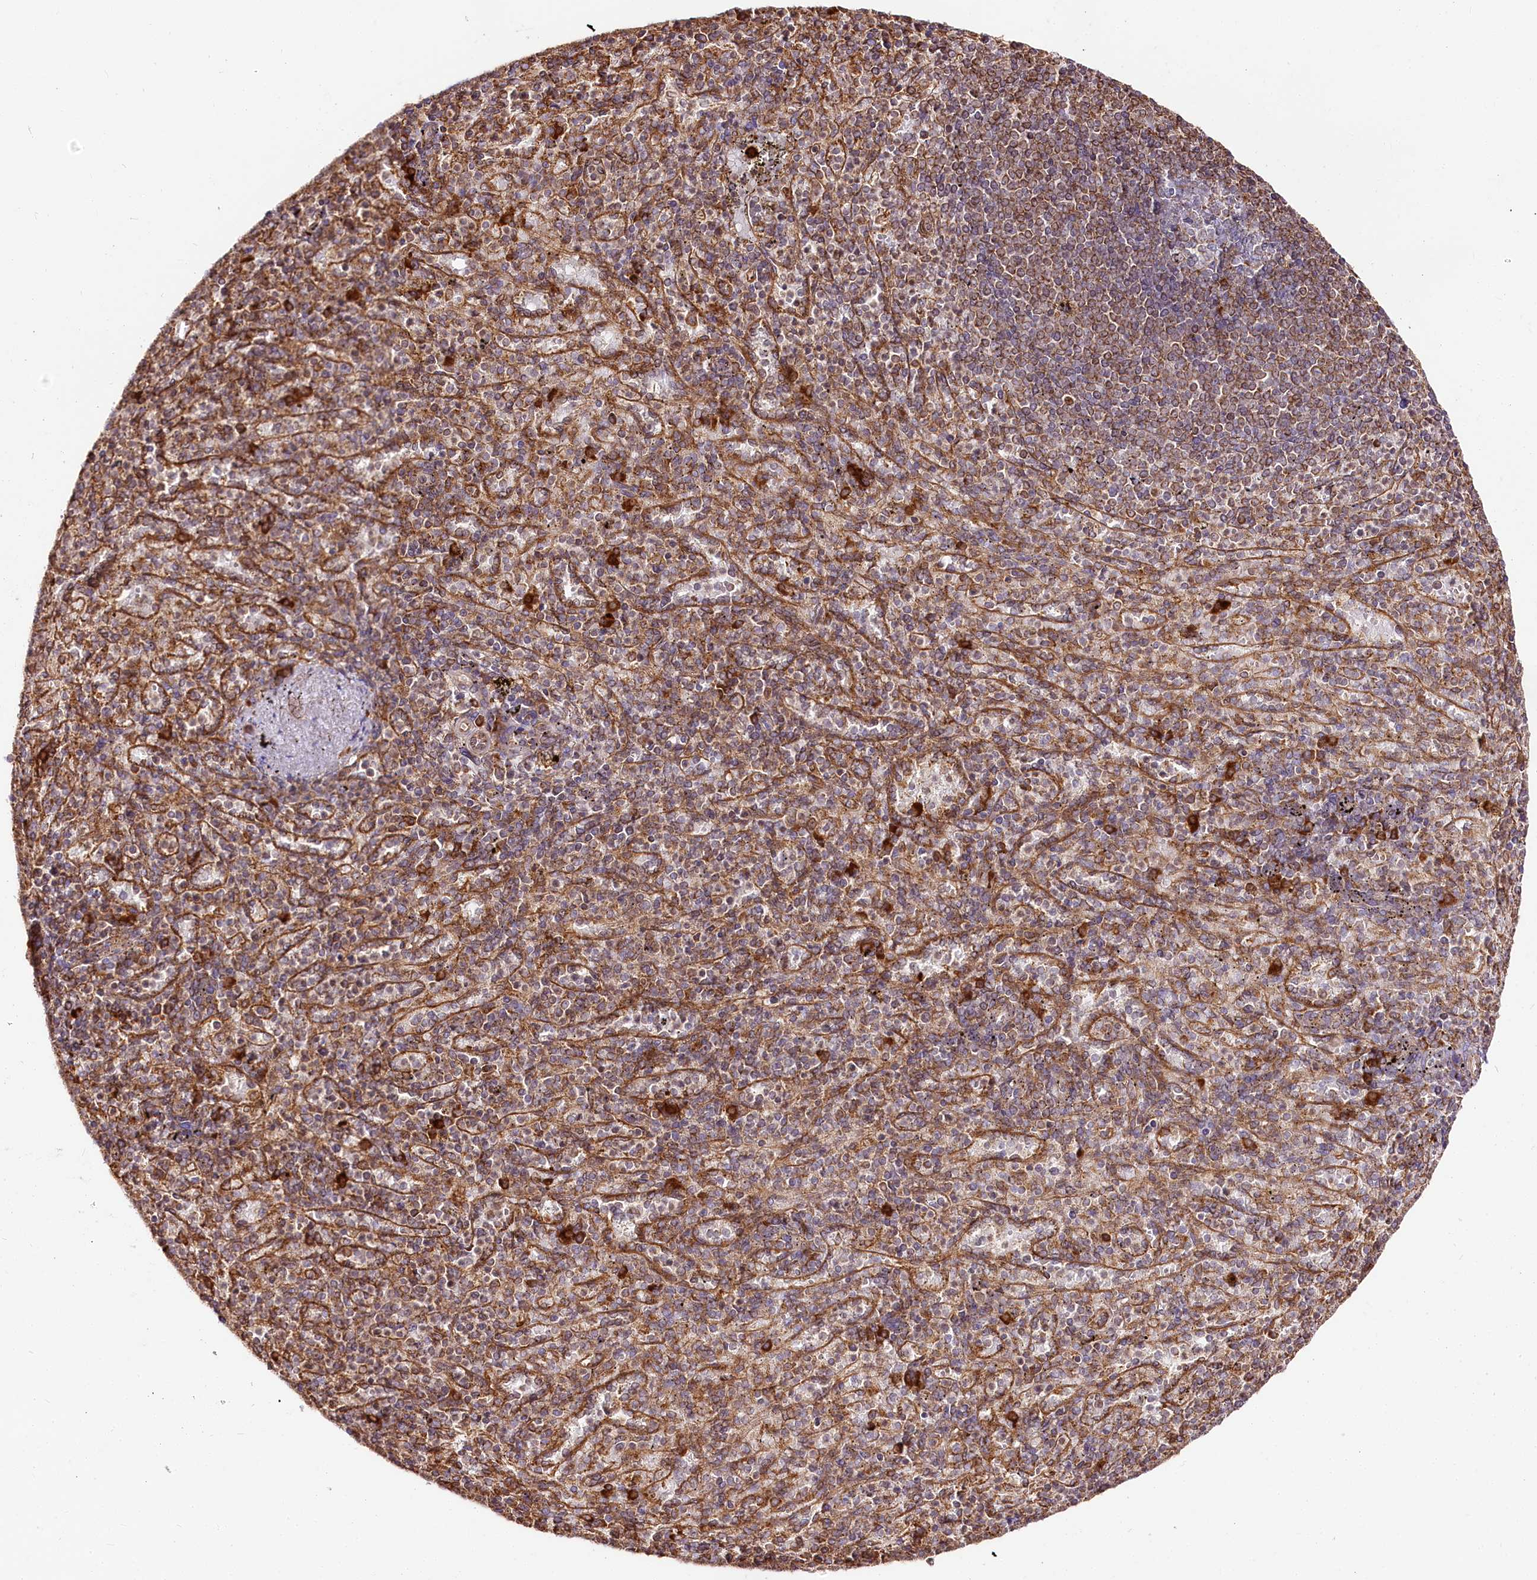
{"staining": {"intensity": "moderate", "quantity": "25%-75%", "location": "cytoplasmic/membranous"}, "tissue": "spleen", "cell_type": "Cells in red pulp", "image_type": "normal", "snomed": [{"axis": "morphology", "description": "Normal tissue, NOS"}, {"axis": "topography", "description": "Spleen"}], "caption": "A high-resolution histopathology image shows immunohistochemistry staining of unremarkable spleen, which demonstrates moderate cytoplasmic/membranous expression in approximately 25%-75% of cells in red pulp.", "gene": "CNPY2", "patient": {"sex": "female", "age": 74}}